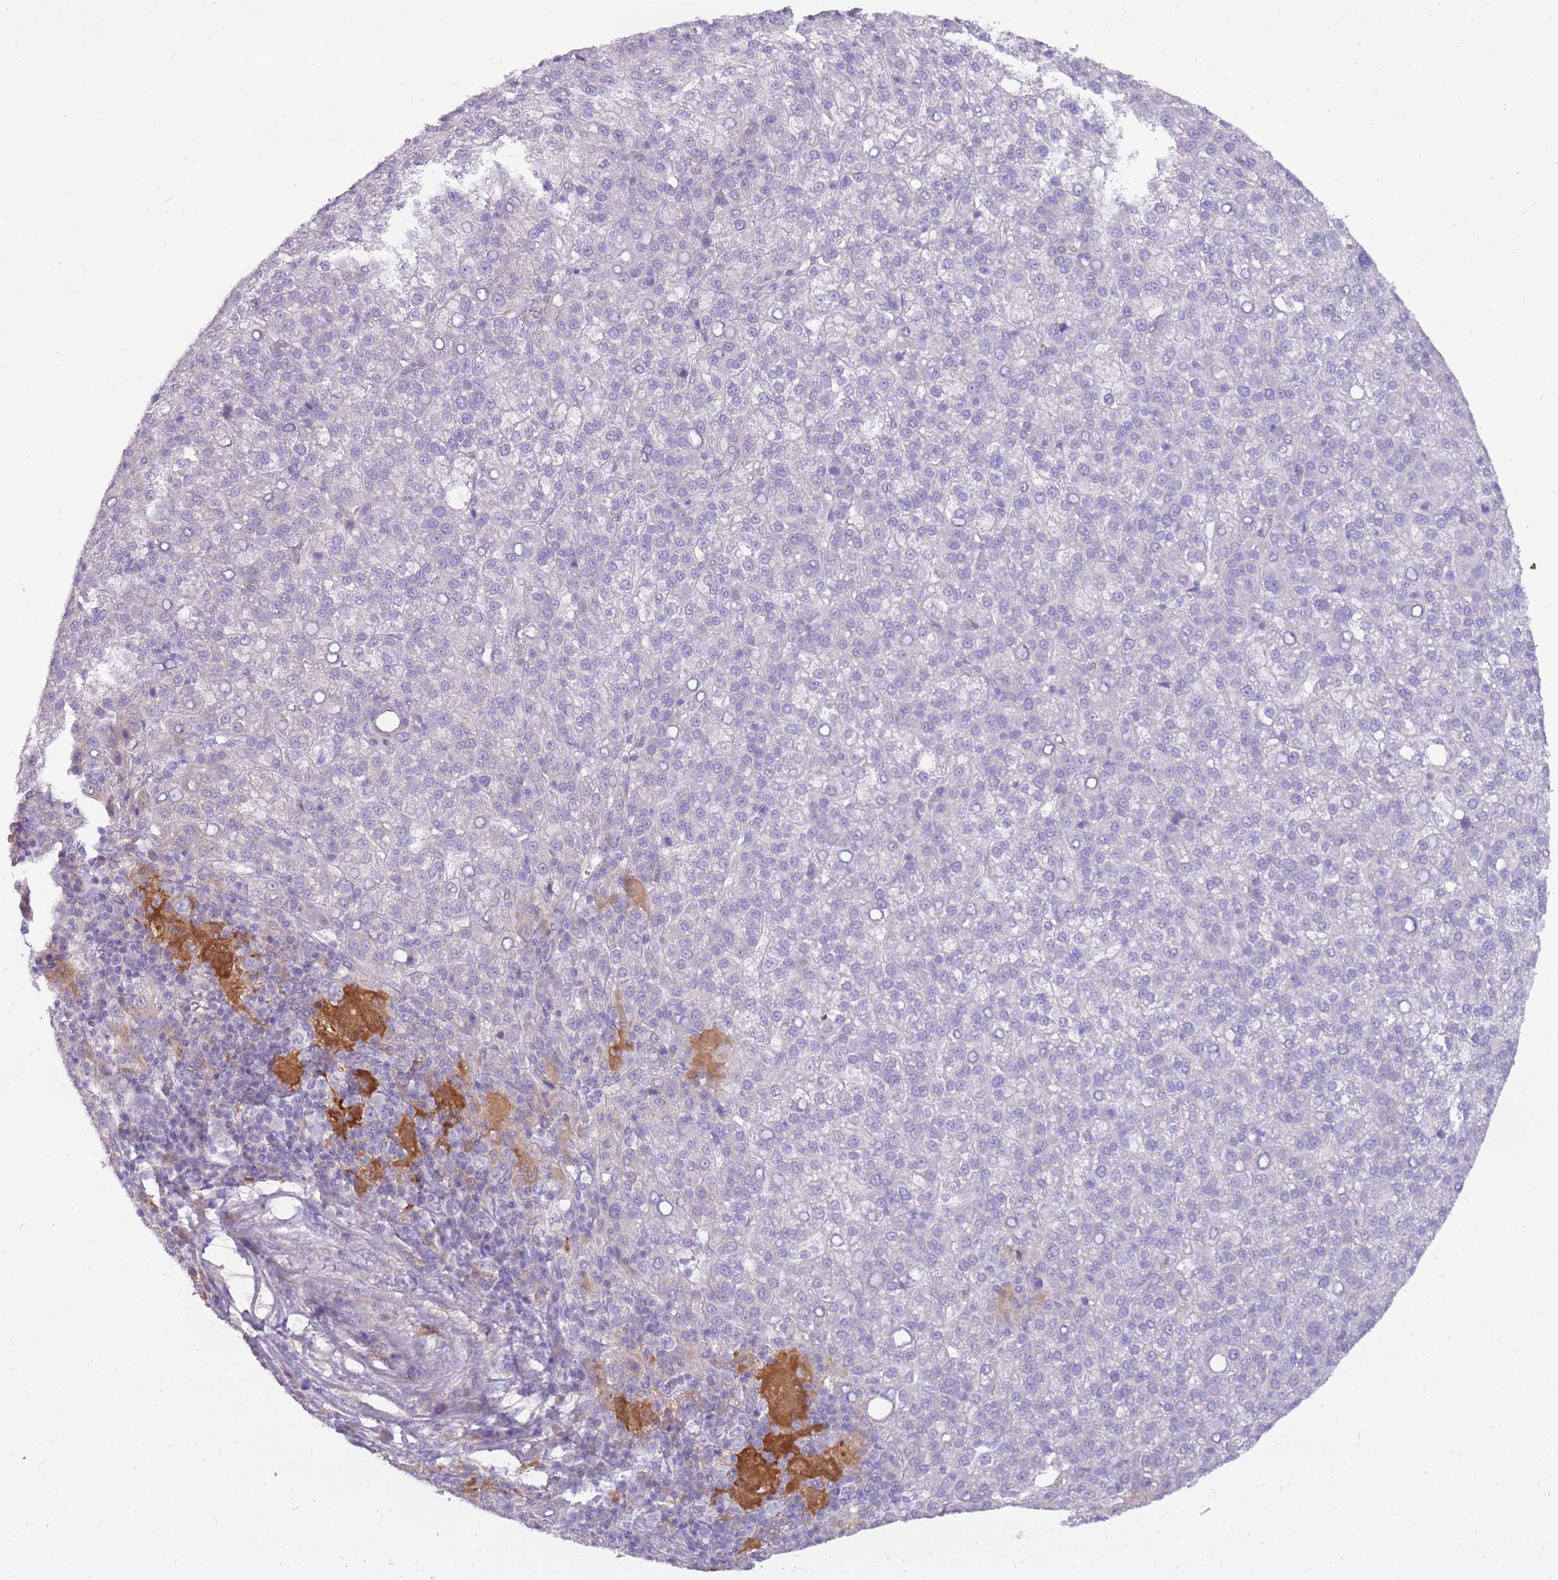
{"staining": {"intensity": "negative", "quantity": "none", "location": "none"}, "tissue": "liver cancer", "cell_type": "Tumor cells", "image_type": "cancer", "snomed": [{"axis": "morphology", "description": "Carcinoma, Hepatocellular, NOS"}, {"axis": "topography", "description": "Liver"}], "caption": "High magnification brightfield microscopy of hepatocellular carcinoma (liver) stained with DAB (3,3'-diaminobenzidine) (brown) and counterstained with hematoxylin (blue): tumor cells show no significant positivity.", "gene": "DIPK1C", "patient": {"sex": "female", "age": 58}}